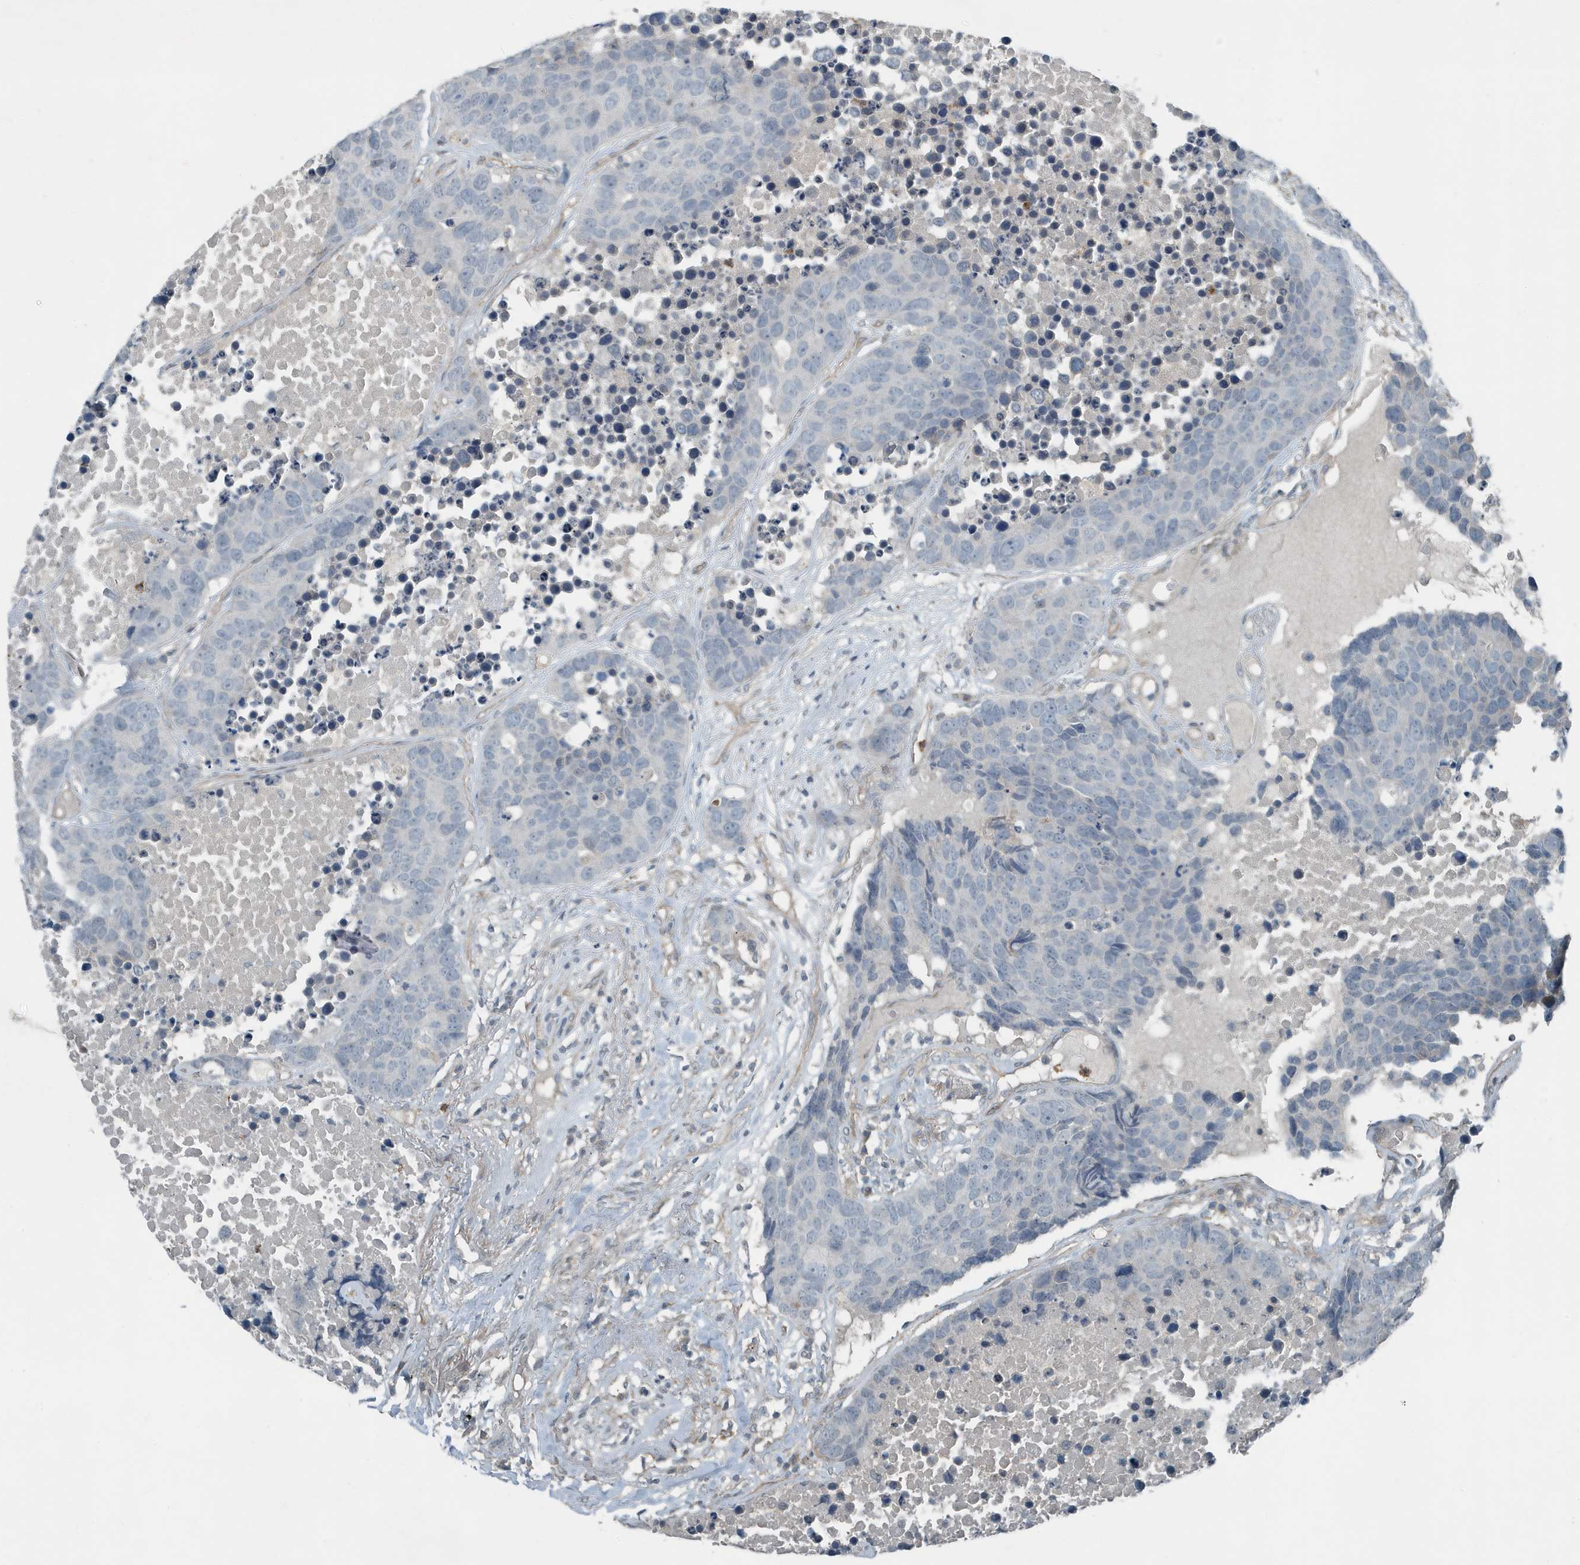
{"staining": {"intensity": "negative", "quantity": "none", "location": "none"}, "tissue": "carcinoid", "cell_type": "Tumor cells", "image_type": "cancer", "snomed": [{"axis": "morphology", "description": "Carcinoid, malignant, NOS"}, {"axis": "topography", "description": "Lung"}], "caption": "Carcinoid stained for a protein using immunohistochemistry demonstrates no positivity tumor cells.", "gene": "DAPP1", "patient": {"sex": "male", "age": 60}}